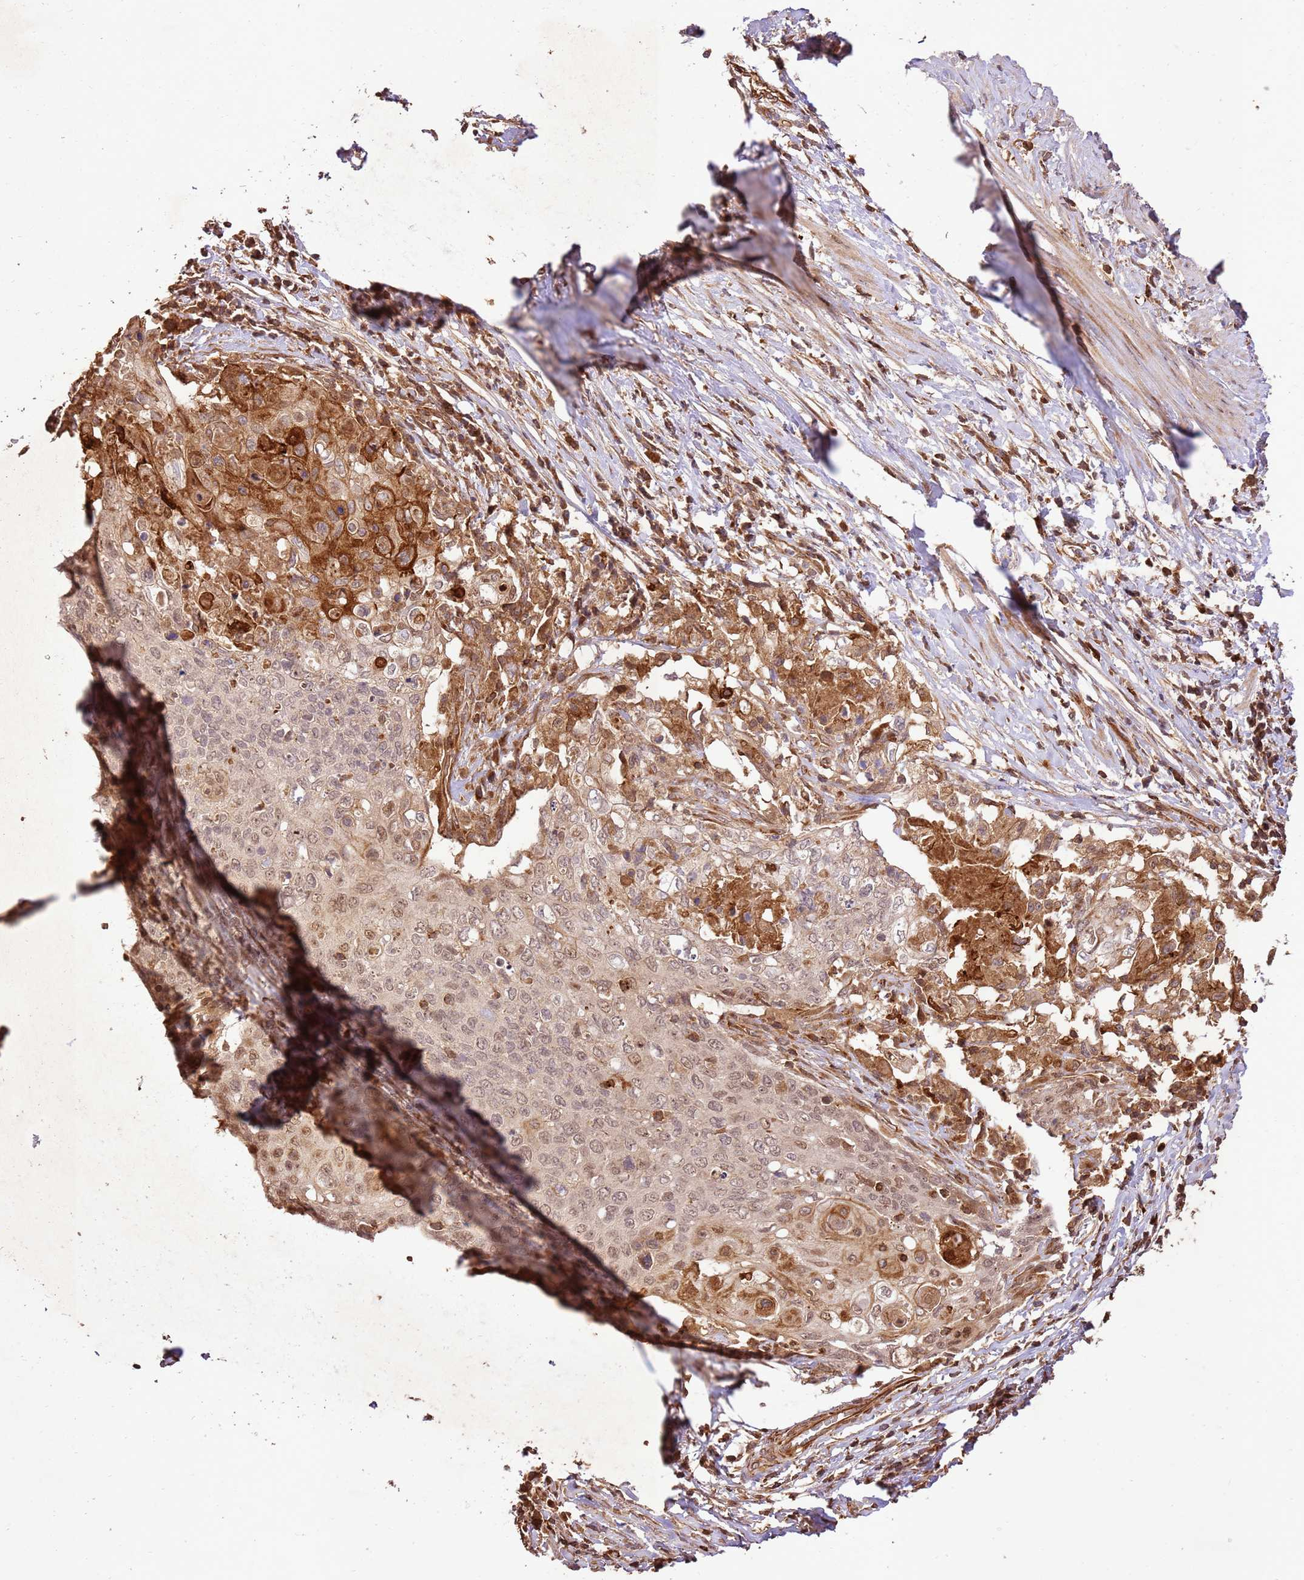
{"staining": {"intensity": "moderate", "quantity": "<25%", "location": "cytoplasmic/membranous,nuclear"}, "tissue": "cervical cancer", "cell_type": "Tumor cells", "image_type": "cancer", "snomed": [{"axis": "morphology", "description": "Squamous cell carcinoma, NOS"}, {"axis": "topography", "description": "Cervix"}], "caption": "This photomicrograph displays IHC staining of squamous cell carcinoma (cervical), with low moderate cytoplasmic/membranous and nuclear expression in about <25% of tumor cells.", "gene": "KATNAL2", "patient": {"sex": "female", "age": 39}}